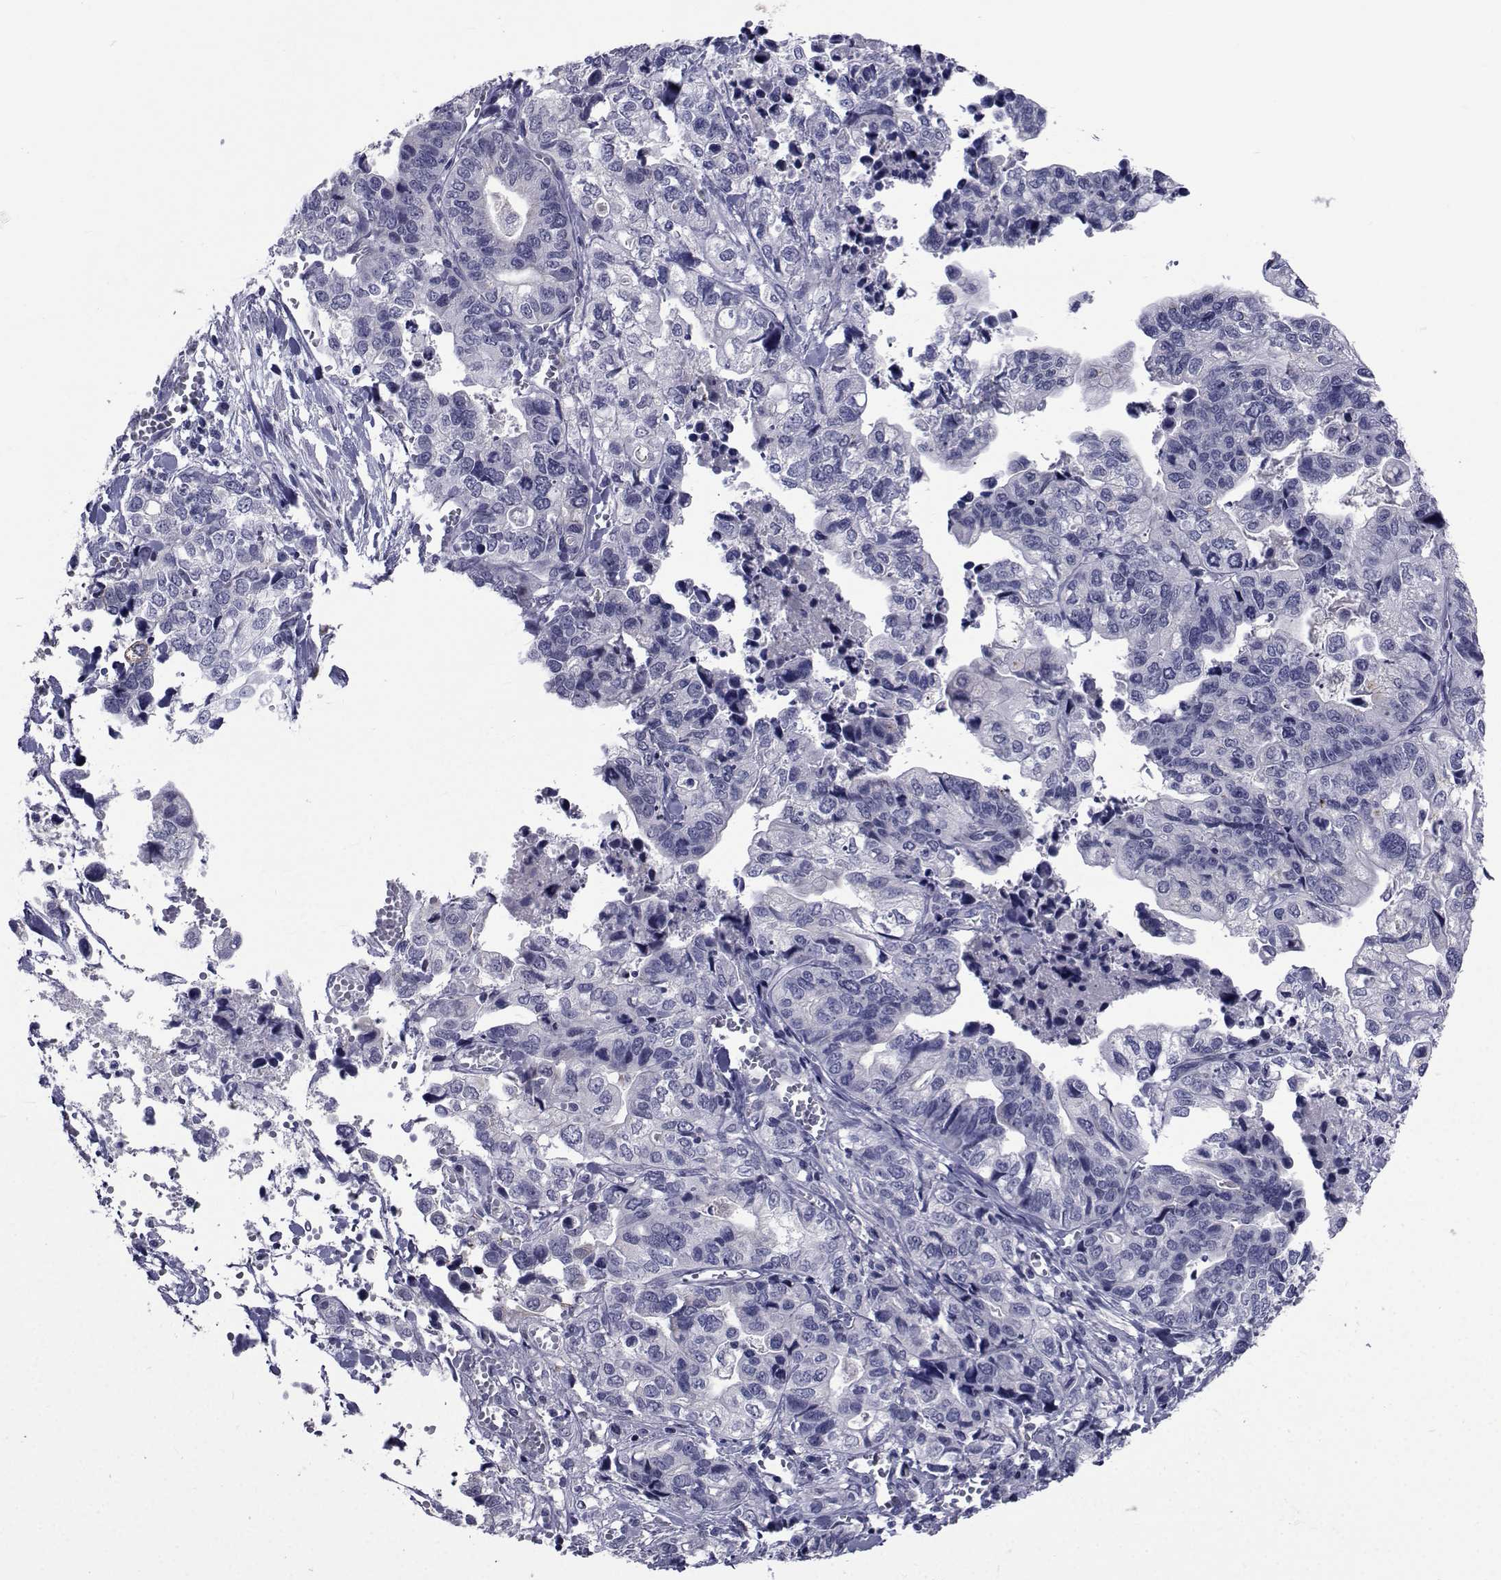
{"staining": {"intensity": "negative", "quantity": "none", "location": "none"}, "tissue": "stomach cancer", "cell_type": "Tumor cells", "image_type": "cancer", "snomed": [{"axis": "morphology", "description": "Adenocarcinoma, NOS"}, {"axis": "topography", "description": "Stomach, upper"}], "caption": "This is an immunohistochemistry histopathology image of human adenocarcinoma (stomach). There is no expression in tumor cells.", "gene": "SEMA5B", "patient": {"sex": "female", "age": 67}}